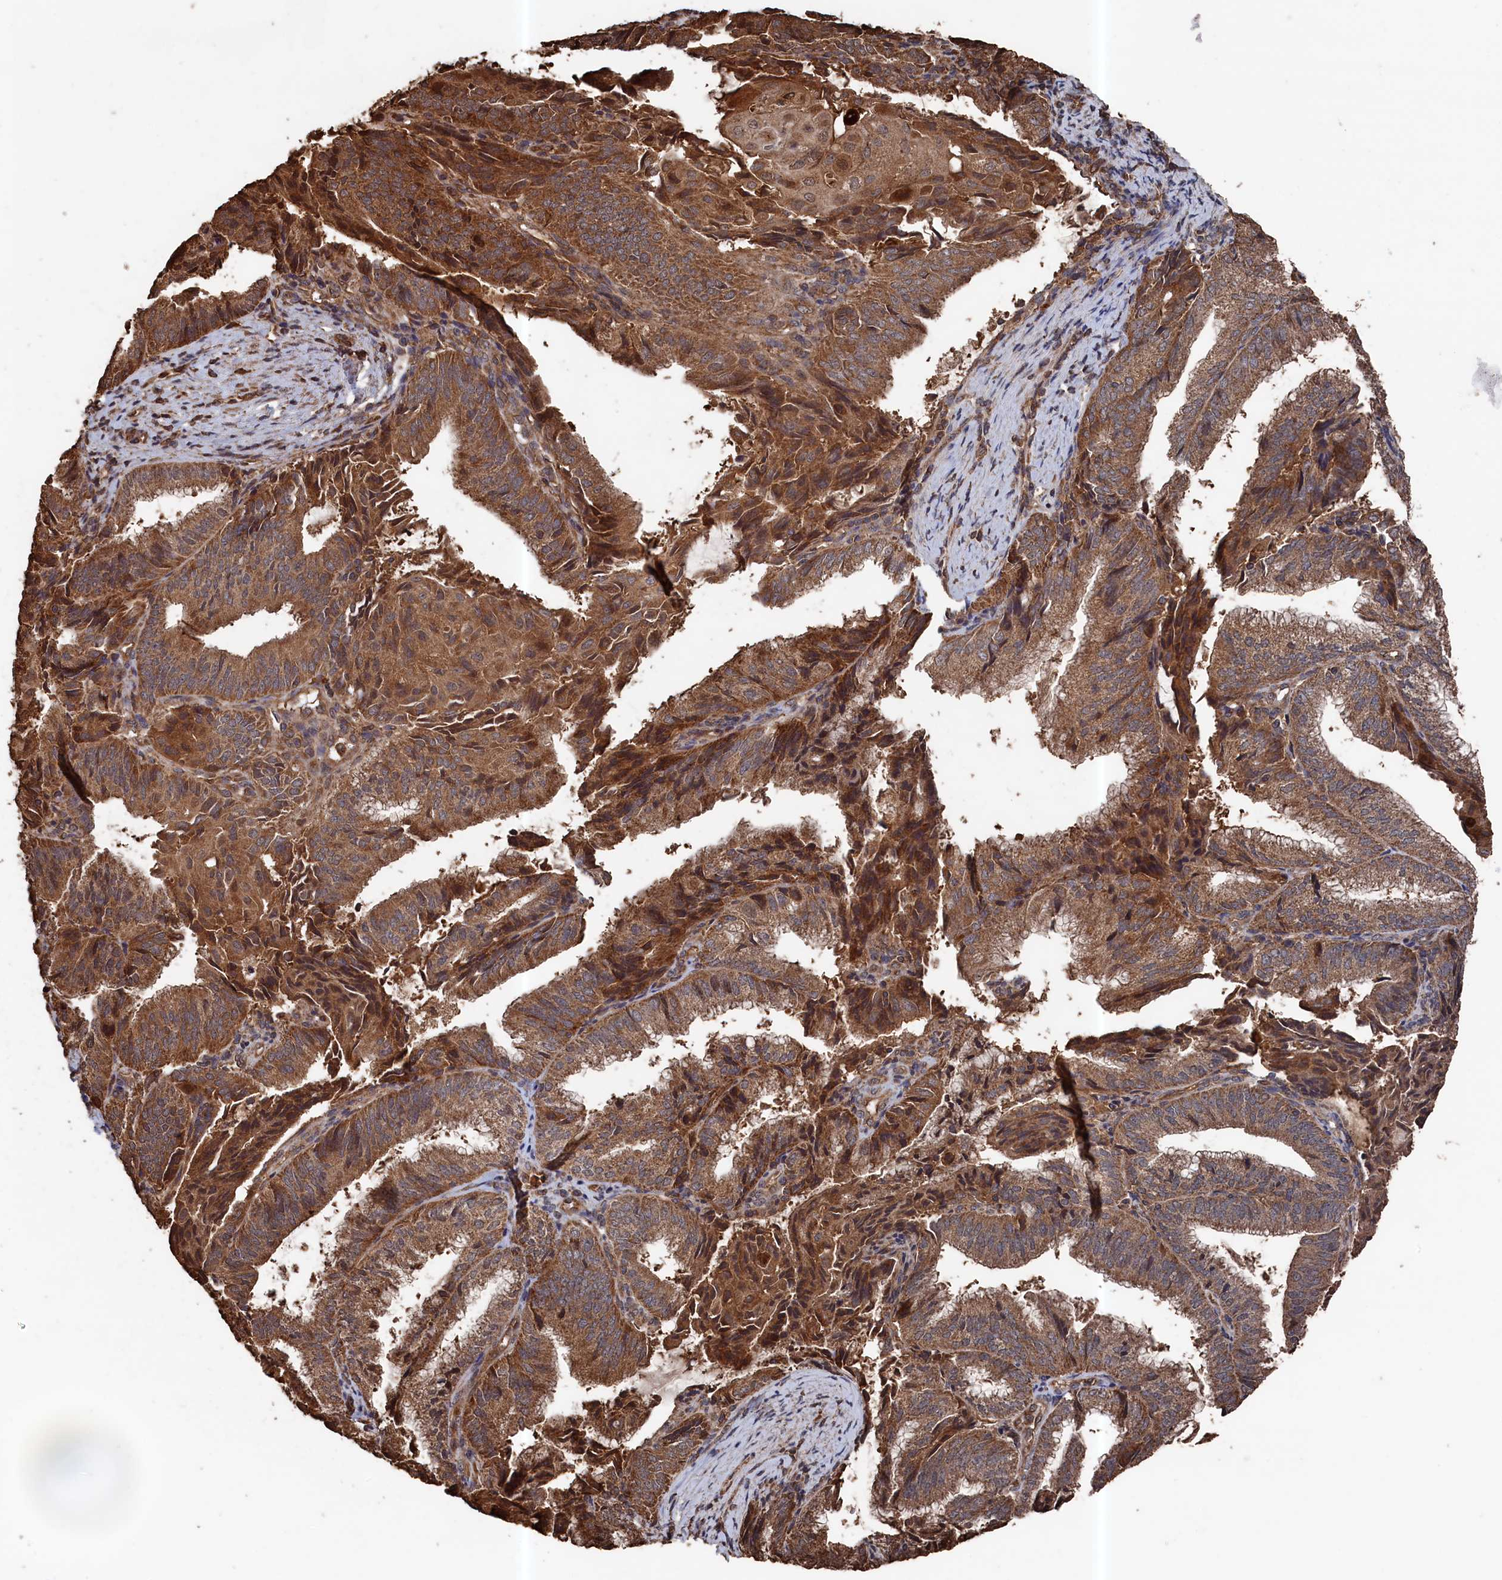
{"staining": {"intensity": "strong", "quantity": ">75%", "location": "cytoplasmic/membranous"}, "tissue": "endometrial cancer", "cell_type": "Tumor cells", "image_type": "cancer", "snomed": [{"axis": "morphology", "description": "Adenocarcinoma, NOS"}, {"axis": "topography", "description": "Endometrium"}], "caption": "Immunohistochemistry (IHC) of human endometrial cancer (adenocarcinoma) demonstrates high levels of strong cytoplasmic/membranous positivity in about >75% of tumor cells. (DAB IHC with brightfield microscopy, high magnification).", "gene": "SNX33", "patient": {"sex": "female", "age": 49}}